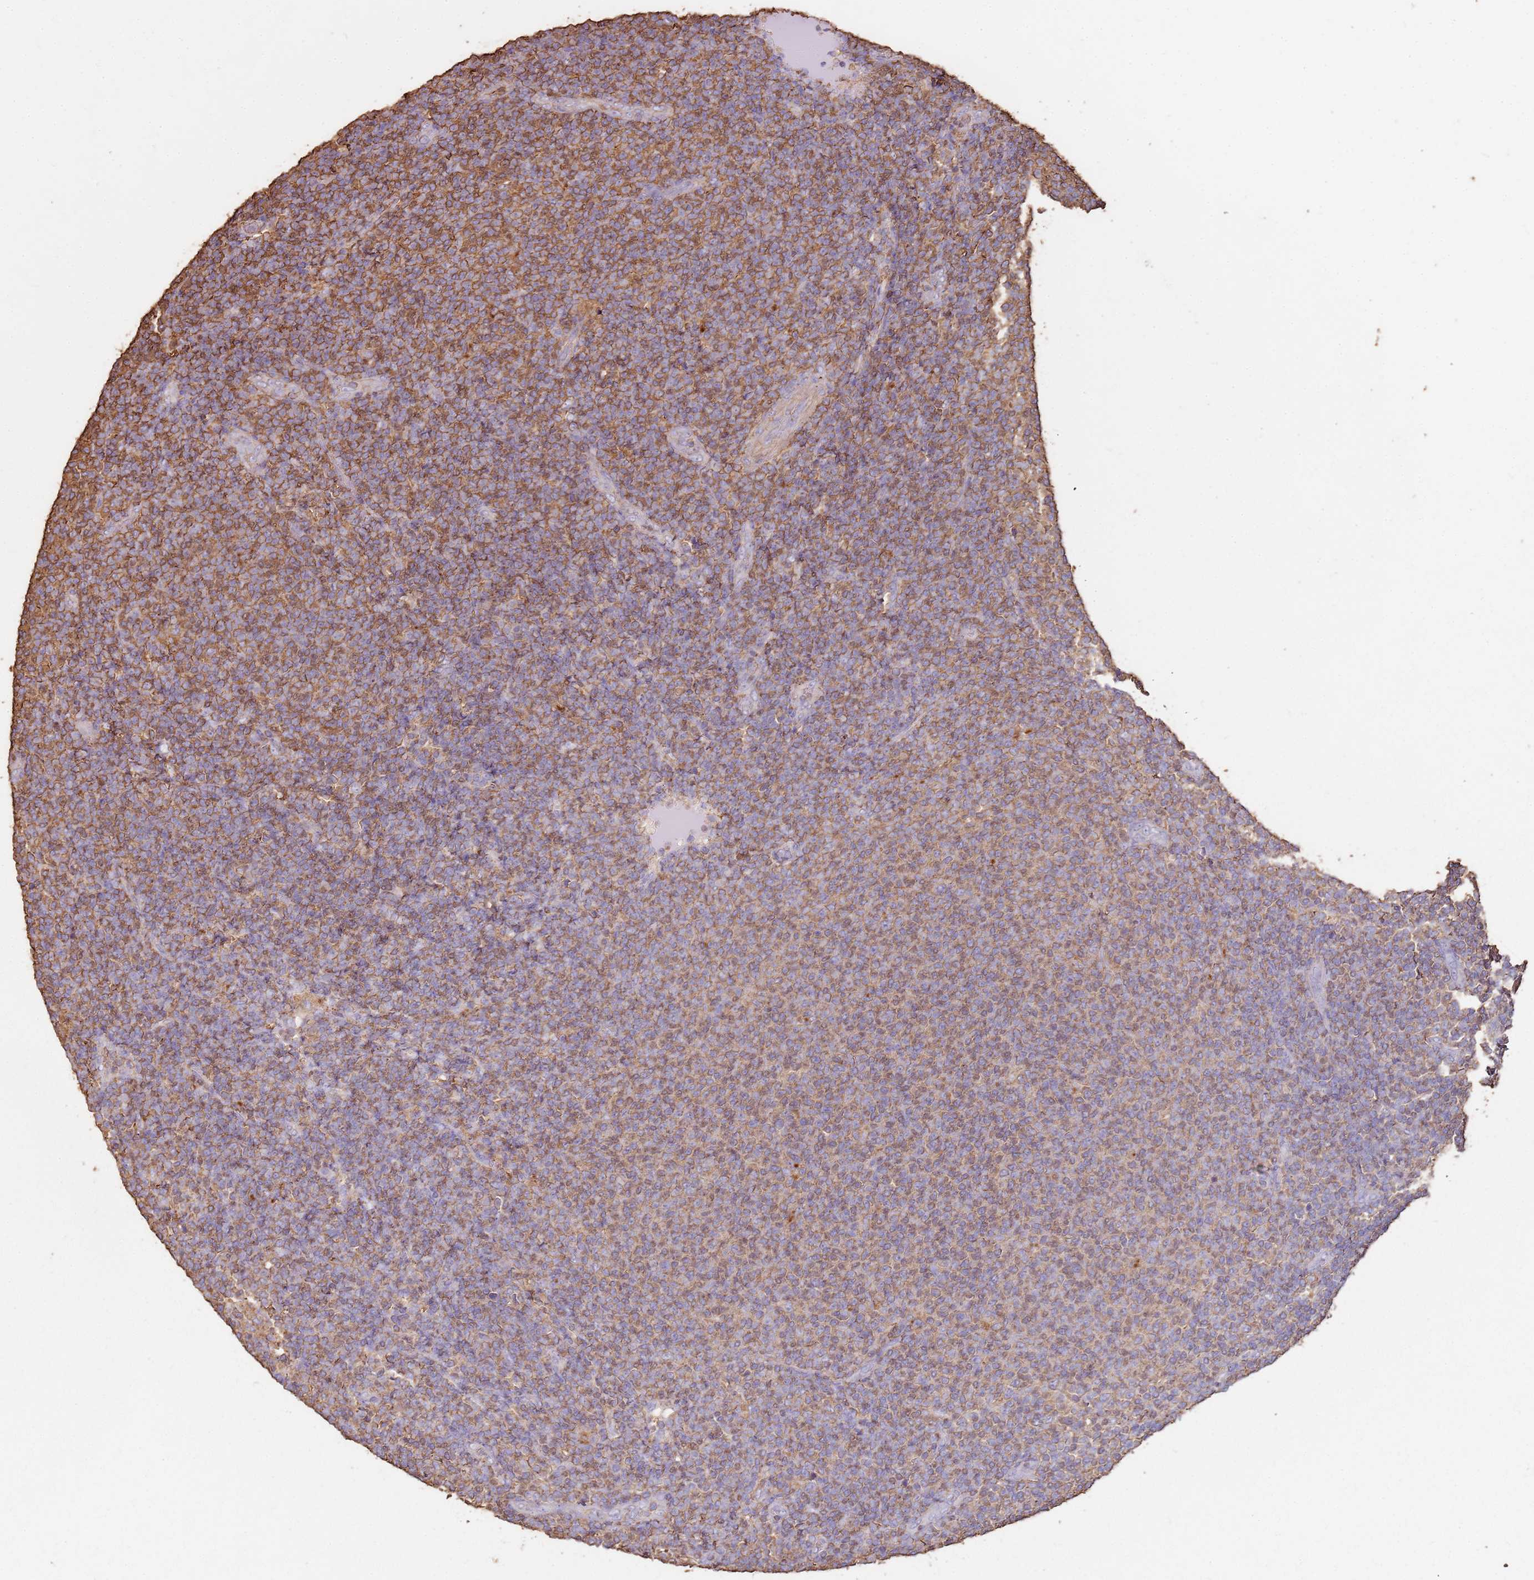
{"staining": {"intensity": "moderate", "quantity": ">75%", "location": "cytoplasmic/membranous"}, "tissue": "lymphoma", "cell_type": "Tumor cells", "image_type": "cancer", "snomed": [{"axis": "morphology", "description": "Malignant lymphoma, non-Hodgkin's type, Low grade"}, {"axis": "topography", "description": "Lymph node"}], "caption": "Tumor cells reveal medium levels of moderate cytoplasmic/membranous expression in approximately >75% of cells in human lymphoma.", "gene": "ARL10", "patient": {"sex": "male", "age": 66}}